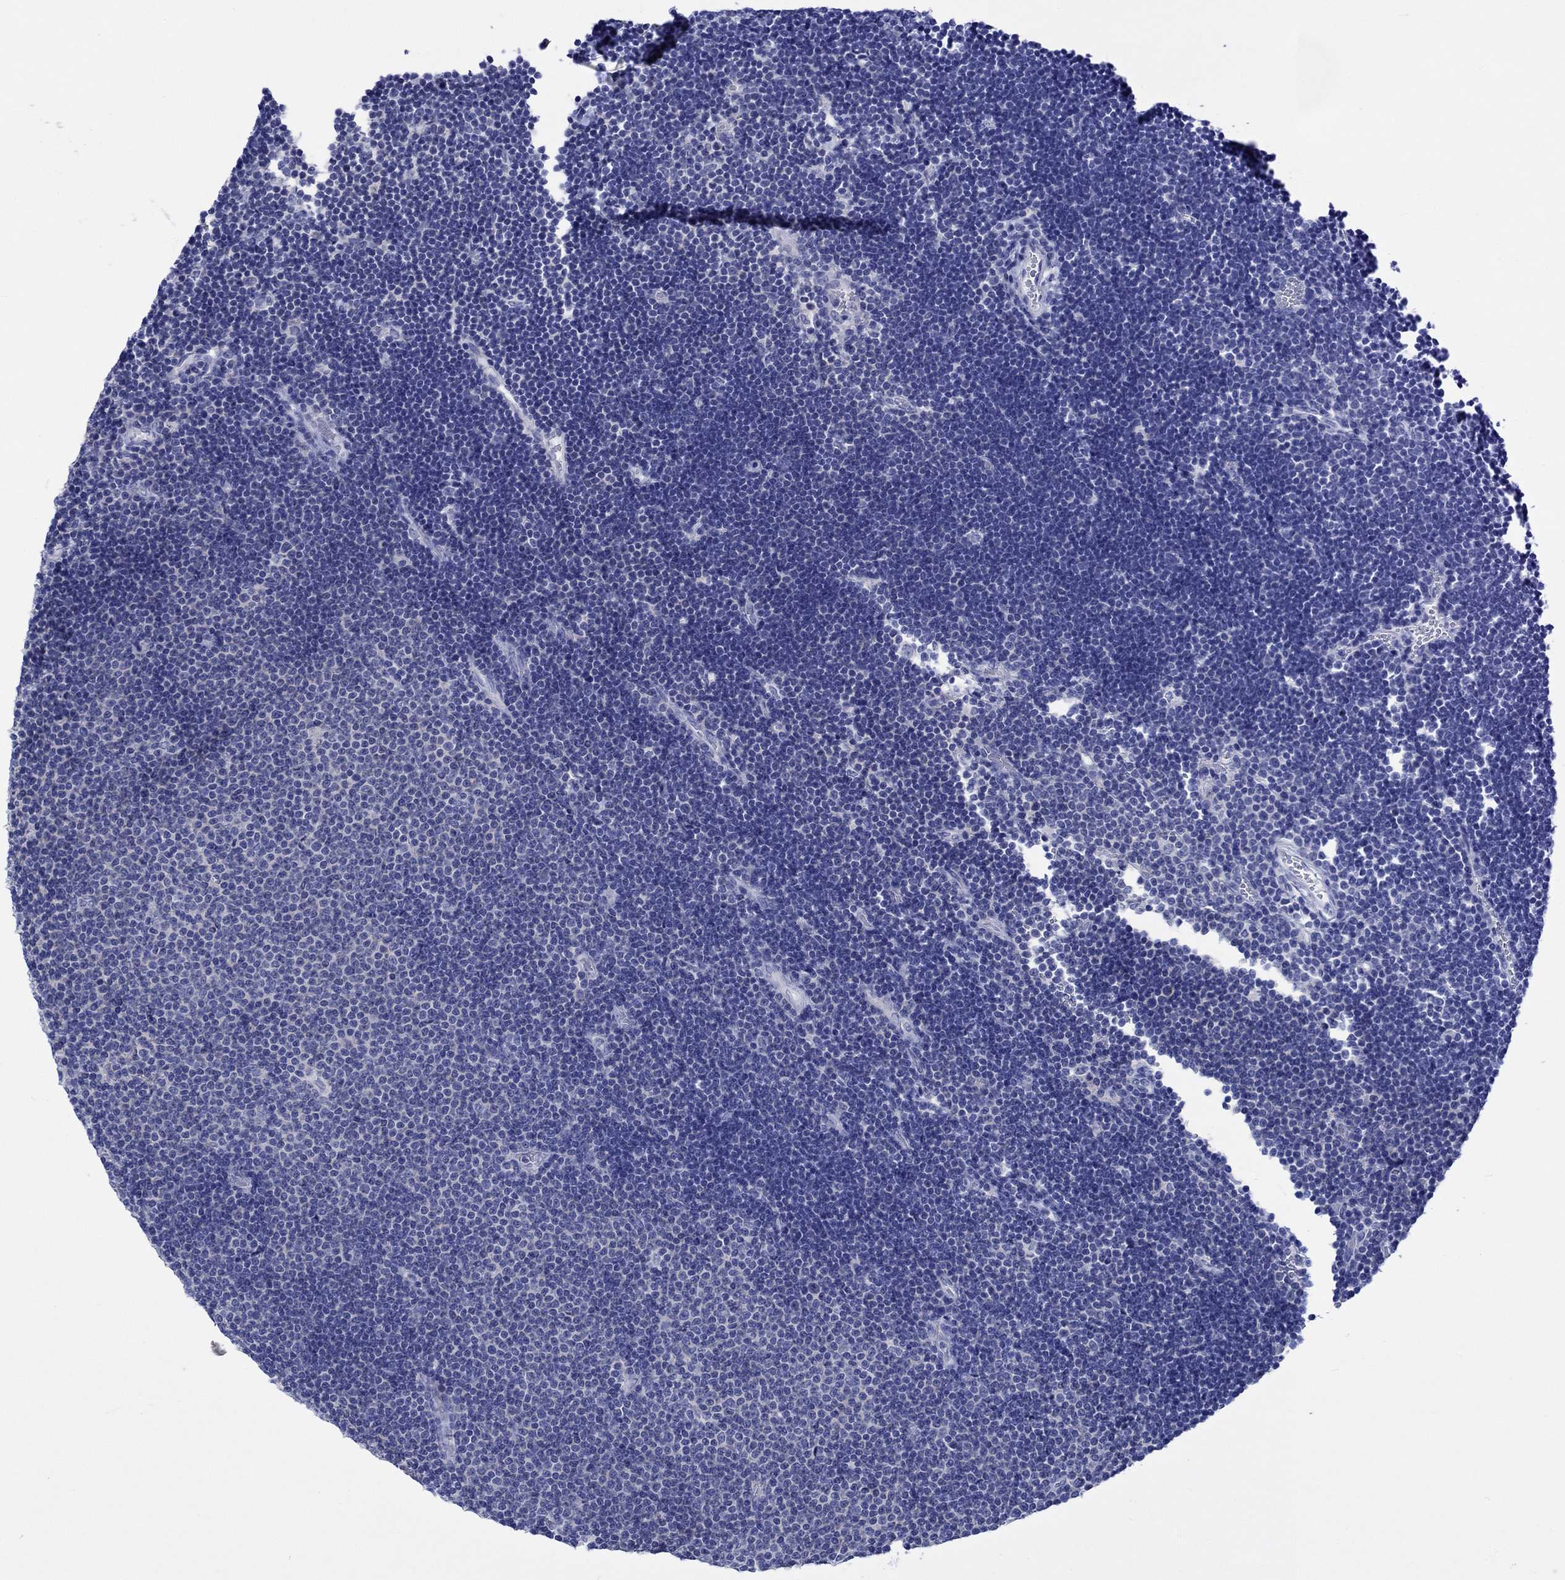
{"staining": {"intensity": "negative", "quantity": "none", "location": "none"}, "tissue": "lymphoma", "cell_type": "Tumor cells", "image_type": "cancer", "snomed": [{"axis": "morphology", "description": "Malignant lymphoma, non-Hodgkin's type, Low grade"}, {"axis": "topography", "description": "Brain"}], "caption": "Human malignant lymphoma, non-Hodgkin's type (low-grade) stained for a protein using IHC displays no staining in tumor cells.", "gene": "PTPRN2", "patient": {"sex": "female", "age": 66}}